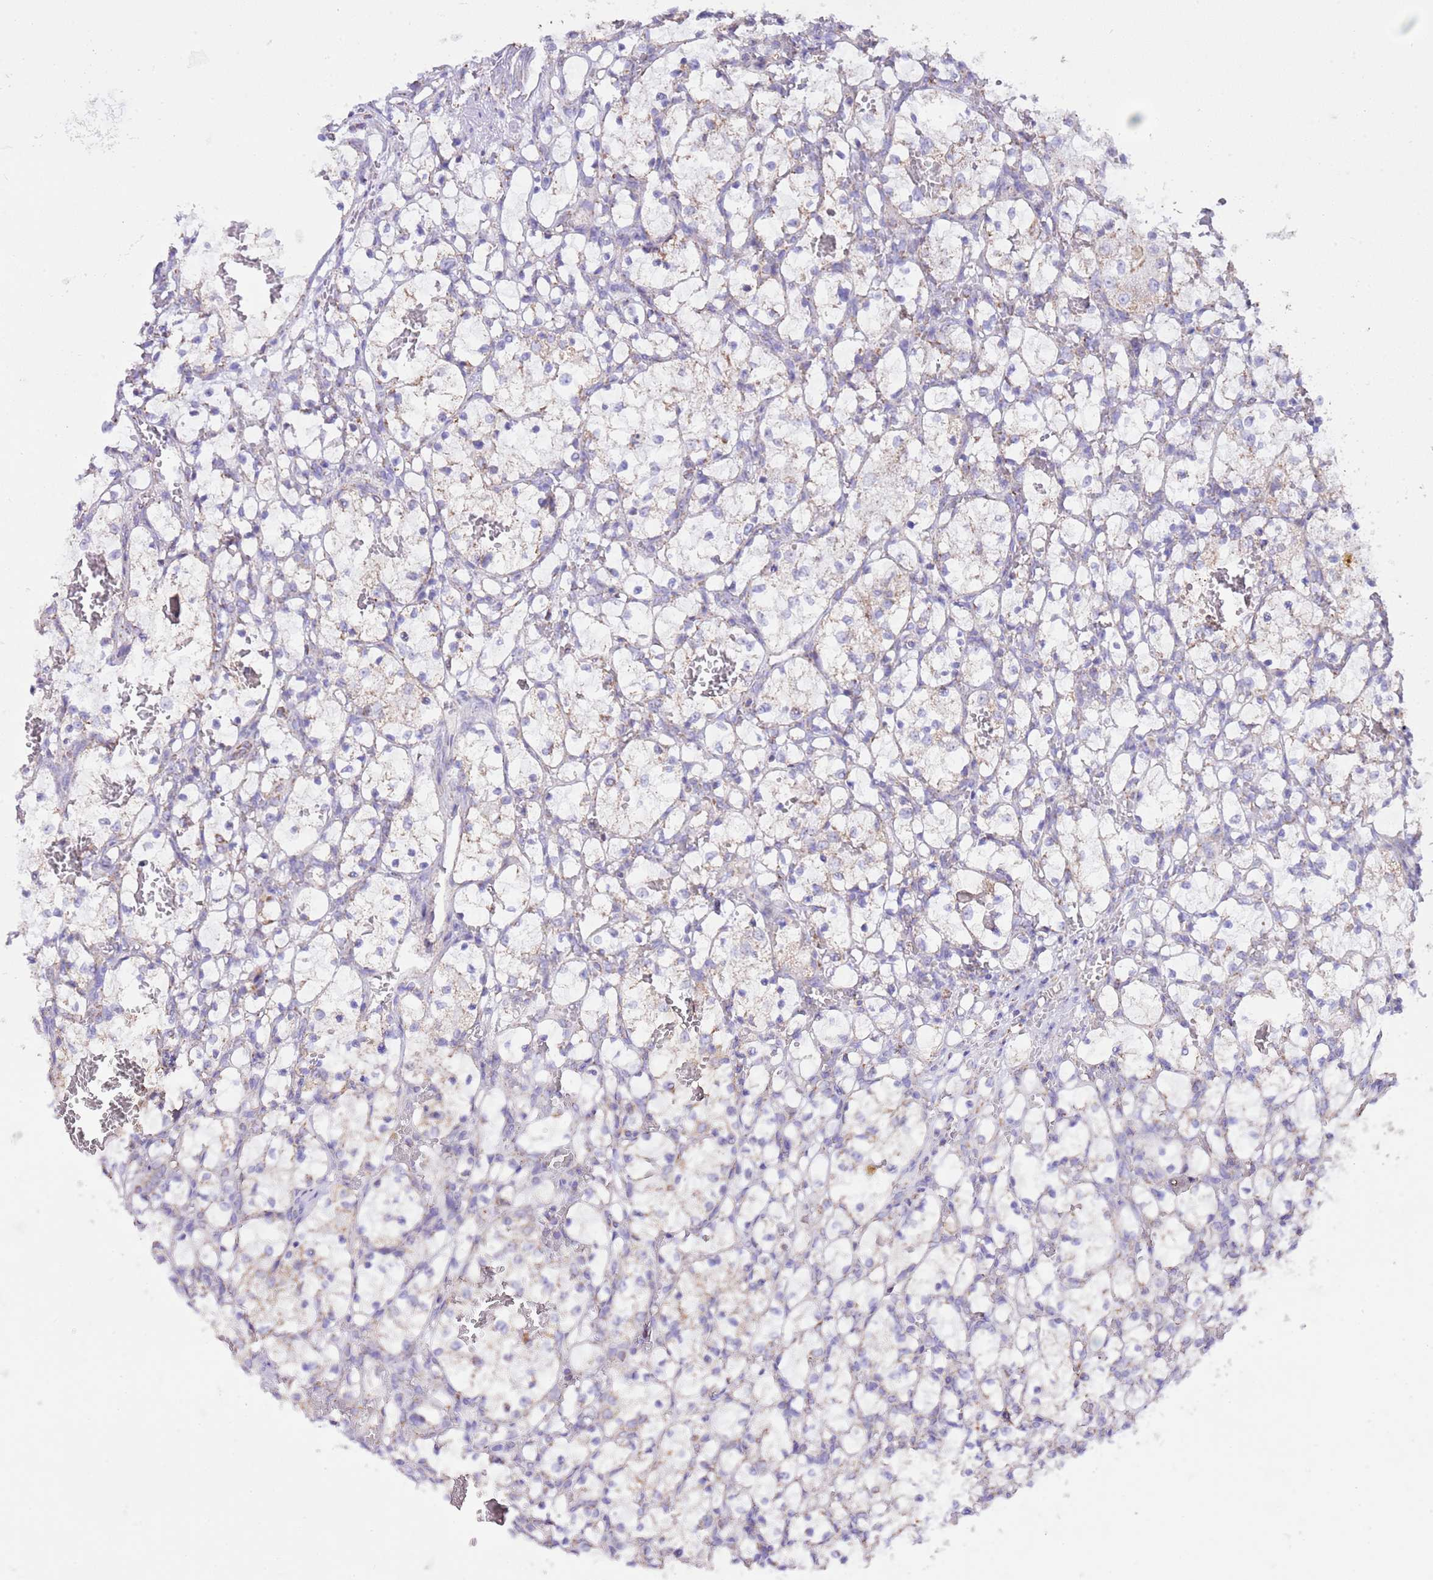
{"staining": {"intensity": "weak", "quantity": "<25%", "location": "cytoplasmic/membranous"}, "tissue": "renal cancer", "cell_type": "Tumor cells", "image_type": "cancer", "snomed": [{"axis": "morphology", "description": "Adenocarcinoma, NOS"}, {"axis": "topography", "description": "Kidney"}], "caption": "Image shows no protein staining in tumor cells of renal cancer (adenocarcinoma) tissue.", "gene": "TEKTIP1", "patient": {"sex": "female", "age": 69}}